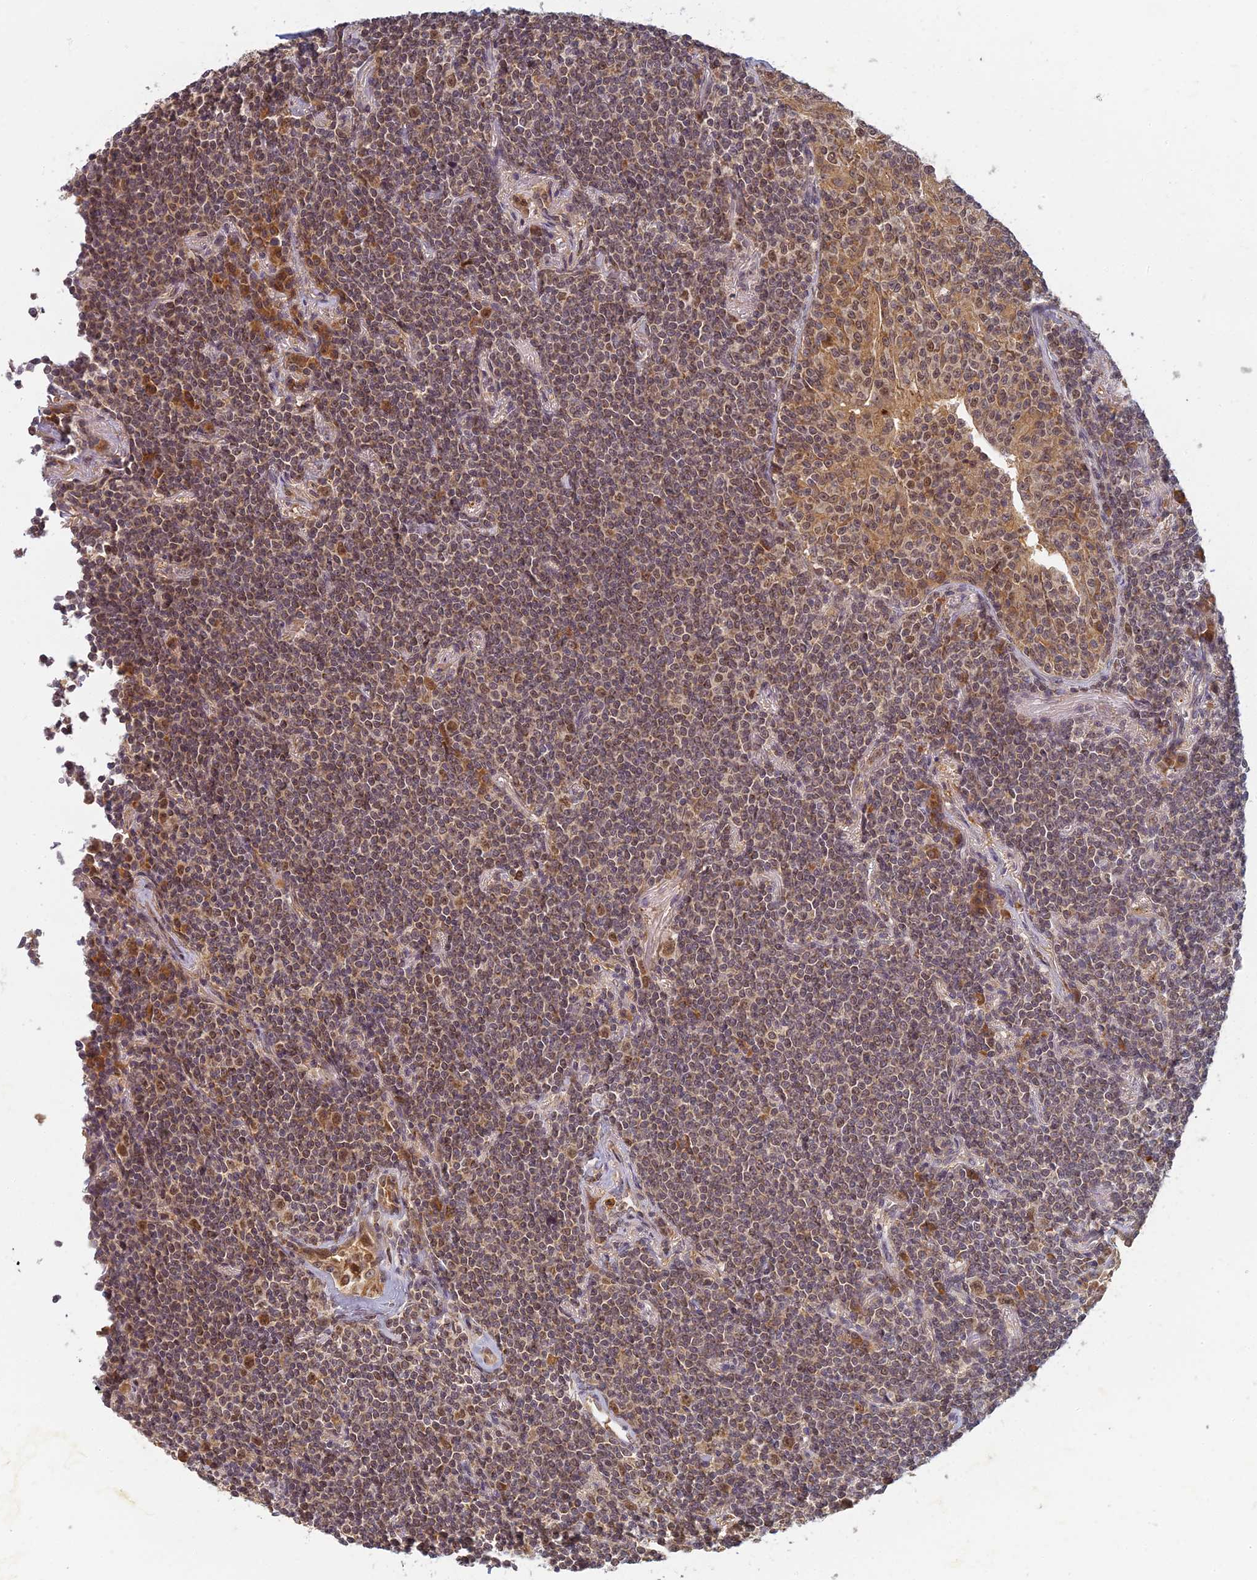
{"staining": {"intensity": "weak", "quantity": ">75%", "location": "cytoplasmic/membranous"}, "tissue": "lymphoma", "cell_type": "Tumor cells", "image_type": "cancer", "snomed": [{"axis": "morphology", "description": "Malignant lymphoma, non-Hodgkin's type, Low grade"}, {"axis": "topography", "description": "Lung"}], "caption": "Immunohistochemistry (IHC) of human low-grade malignant lymphoma, non-Hodgkin's type exhibits low levels of weak cytoplasmic/membranous positivity in about >75% of tumor cells. (brown staining indicates protein expression, while blue staining denotes nuclei).", "gene": "RGL3", "patient": {"sex": "female", "age": 71}}